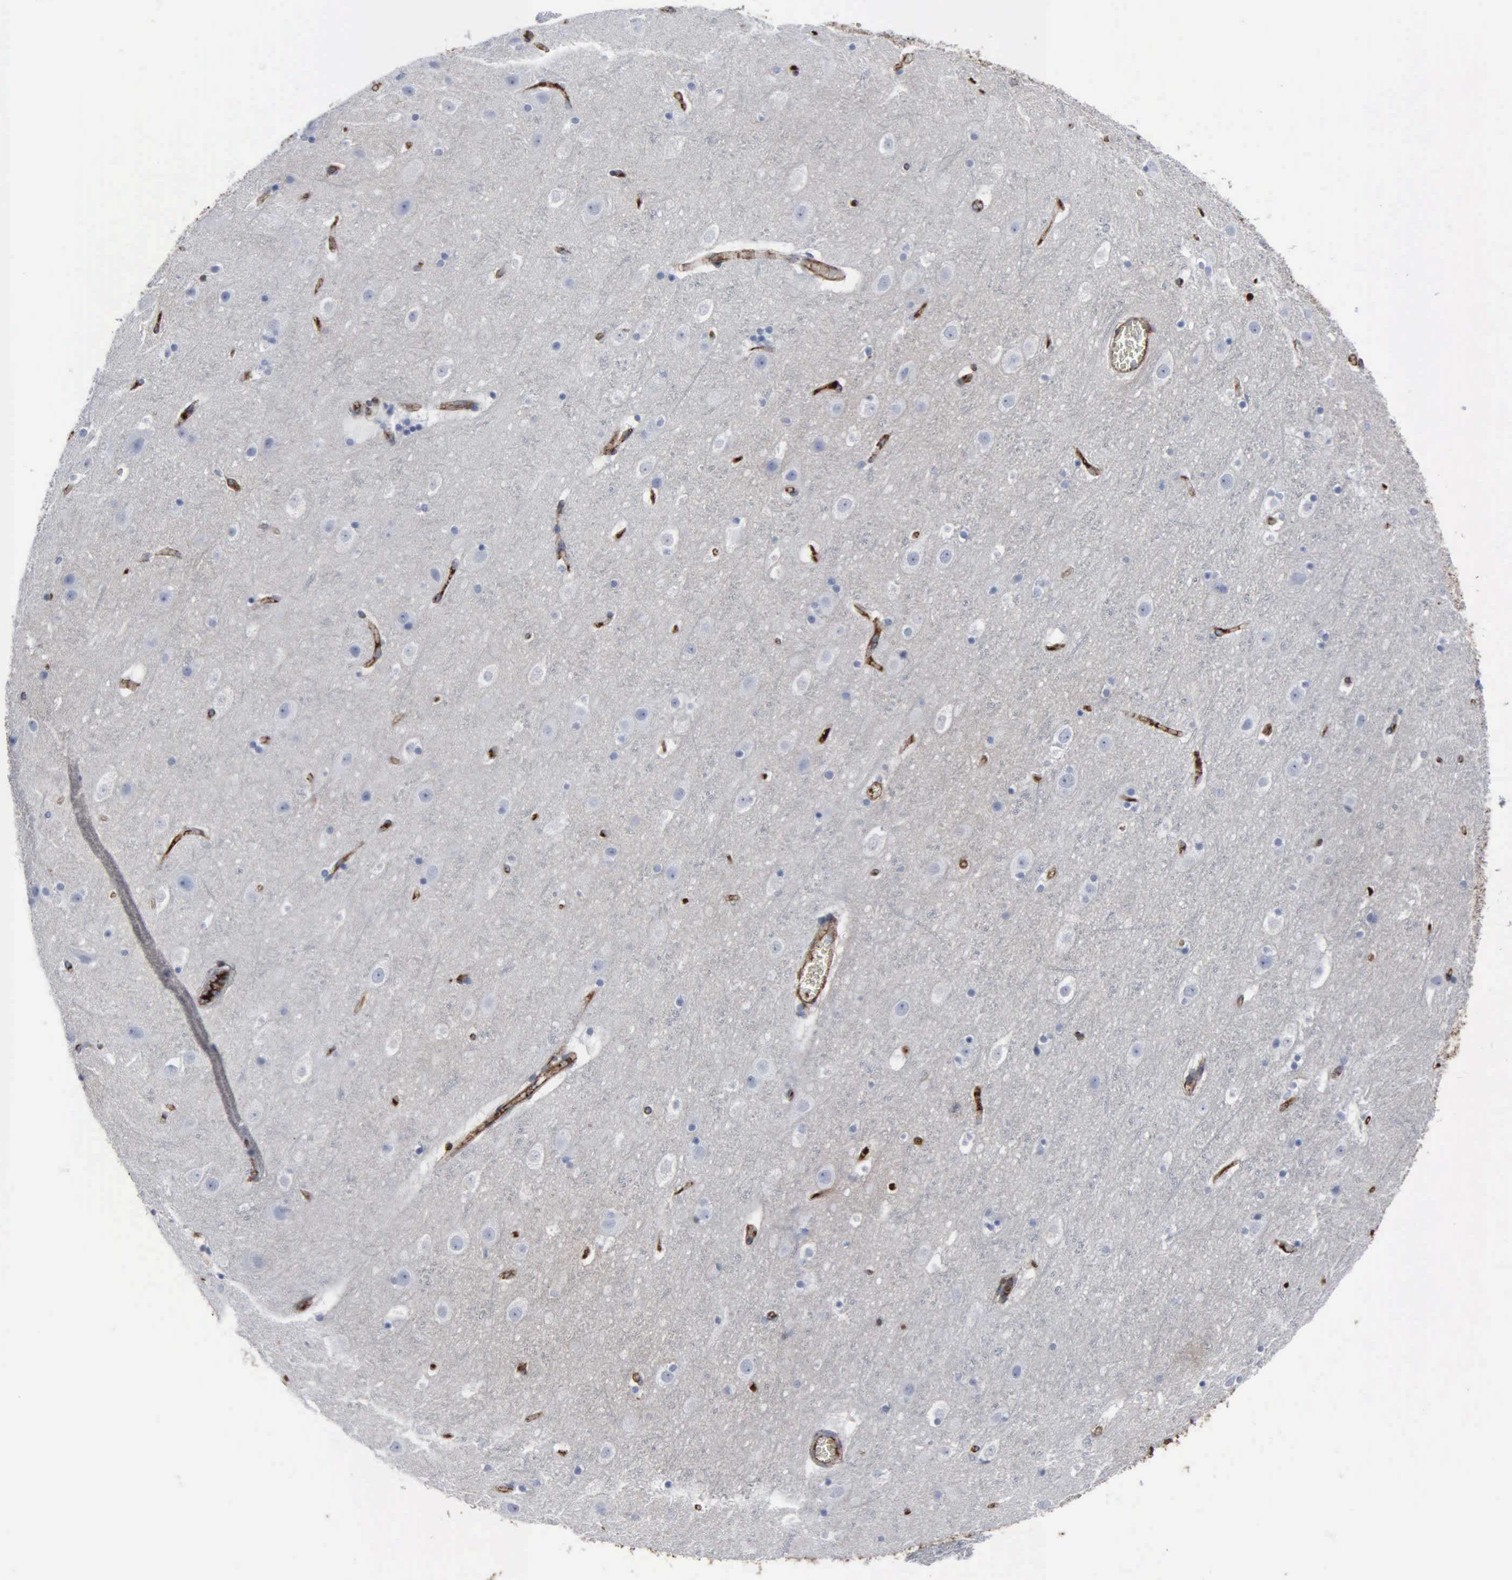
{"staining": {"intensity": "strong", "quantity": ">75%", "location": "cytoplasmic/membranous"}, "tissue": "cerebral cortex", "cell_type": "Endothelial cells", "image_type": "normal", "snomed": [{"axis": "morphology", "description": "Normal tissue, NOS"}, {"axis": "topography", "description": "Cerebral cortex"}], "caption": "Immunohistochemical staining of normal human cerebral cortex demonstrates high levels of strong cytoplasmic/membranous staining in approximately >75% of endothelial cells. Using DAB (brown) and hematoxylin (blue) stains, captured at high magnification using brightfield microscopy.", "gene": "FN1", "patient": {"sex": "male", "age": 45}}